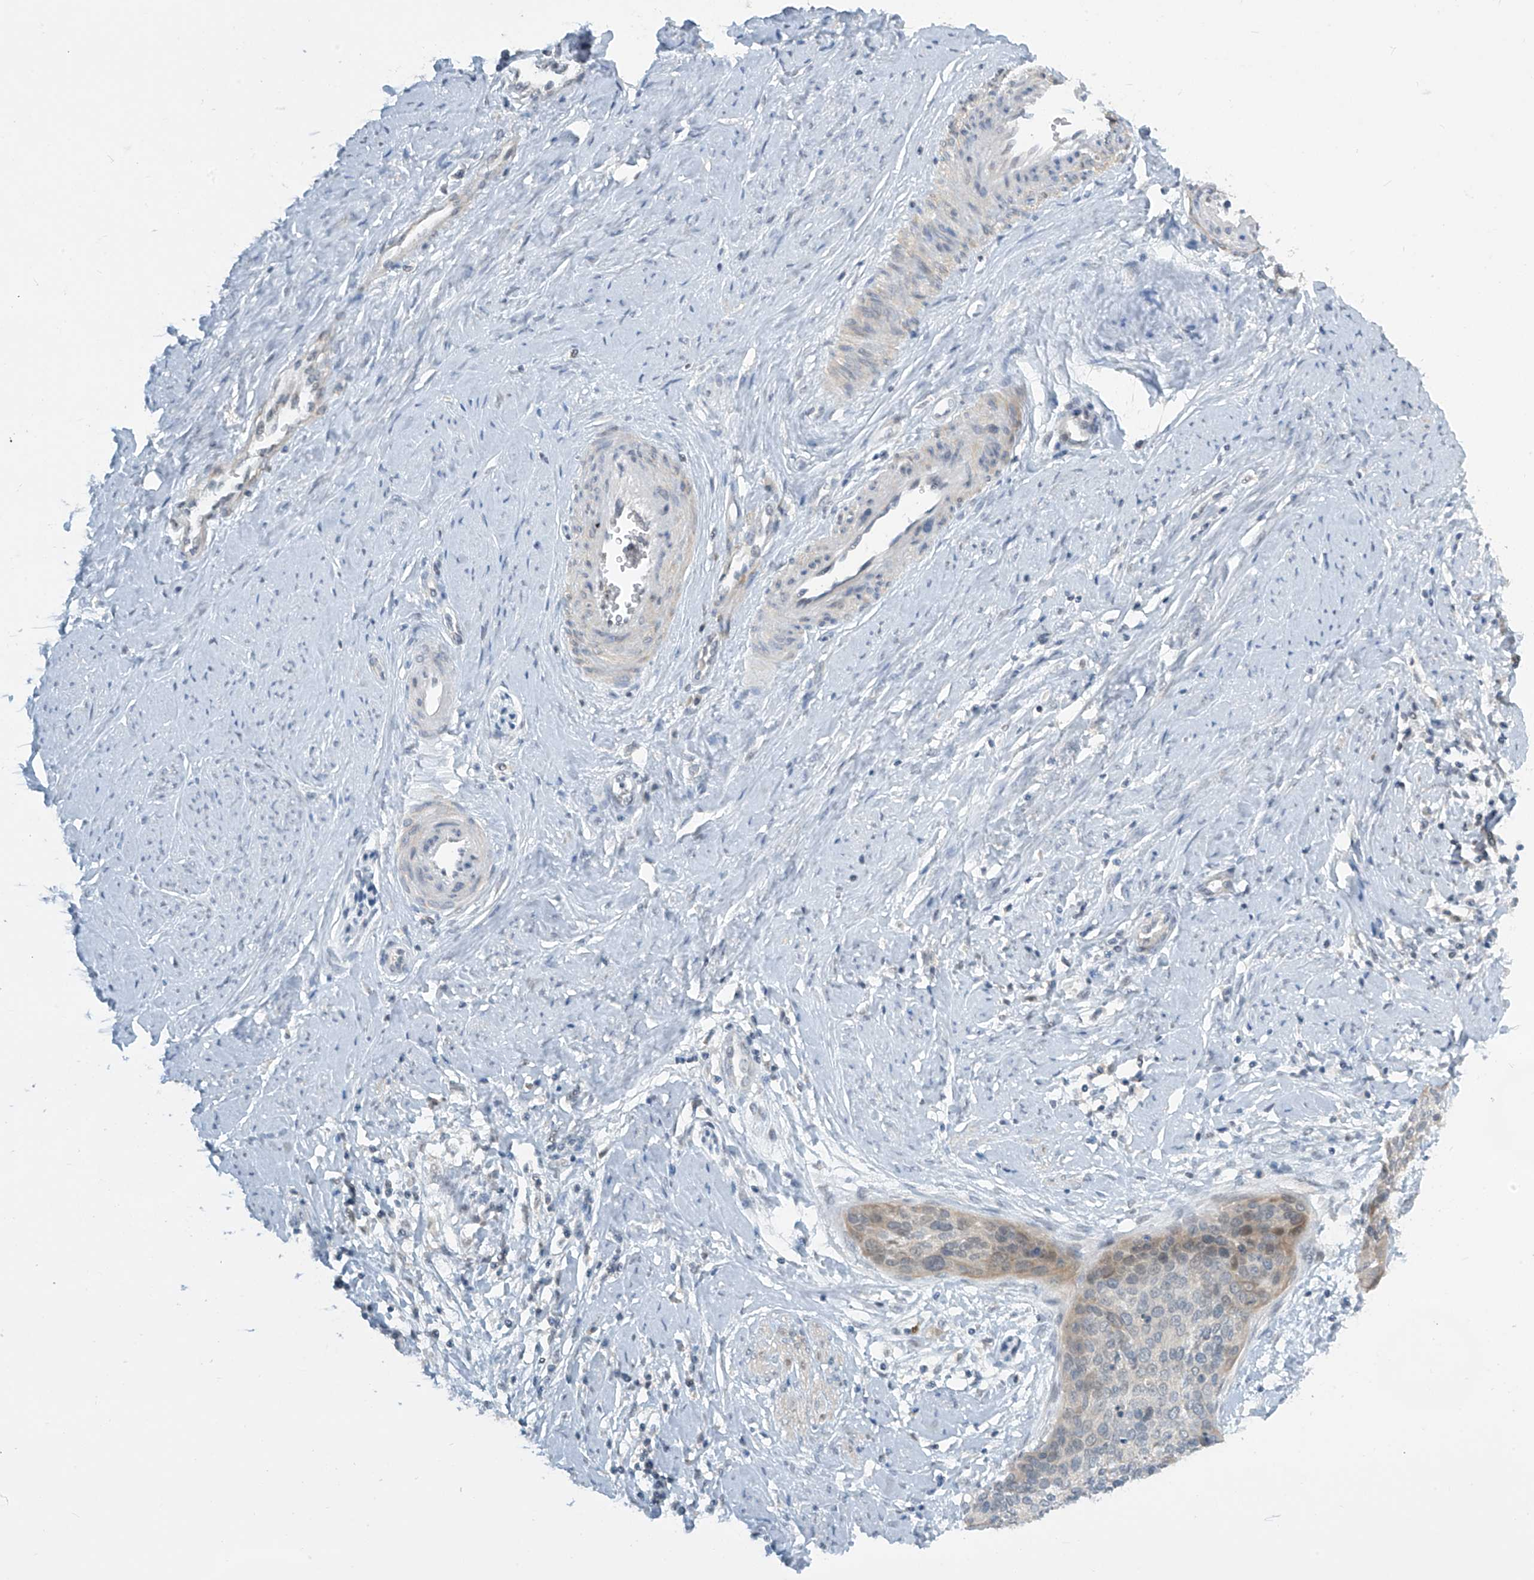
{"staining": {"intensity": "weak", "quantity": "<25%", "location": "cytoplasmic/membranous"}, "tissue": "cervical cancer", "cell_type": "Tumor cells", "image_type": "cancer", "snomed": [{"axis": "morphology", "description": "Squamous cell carcinoma, NOS"}, {"axis": "topography", "description": "Cervix"}], "caption": "Protein analysis of cervical cancer exhibits no significant positivity in tumor cells. (DAB (3,3'-diaminobenzidine) immunohistochemistry (IHC), high magnification).", "gene": "METAP1D", "patient": {"sex": "female", "age": 37}}